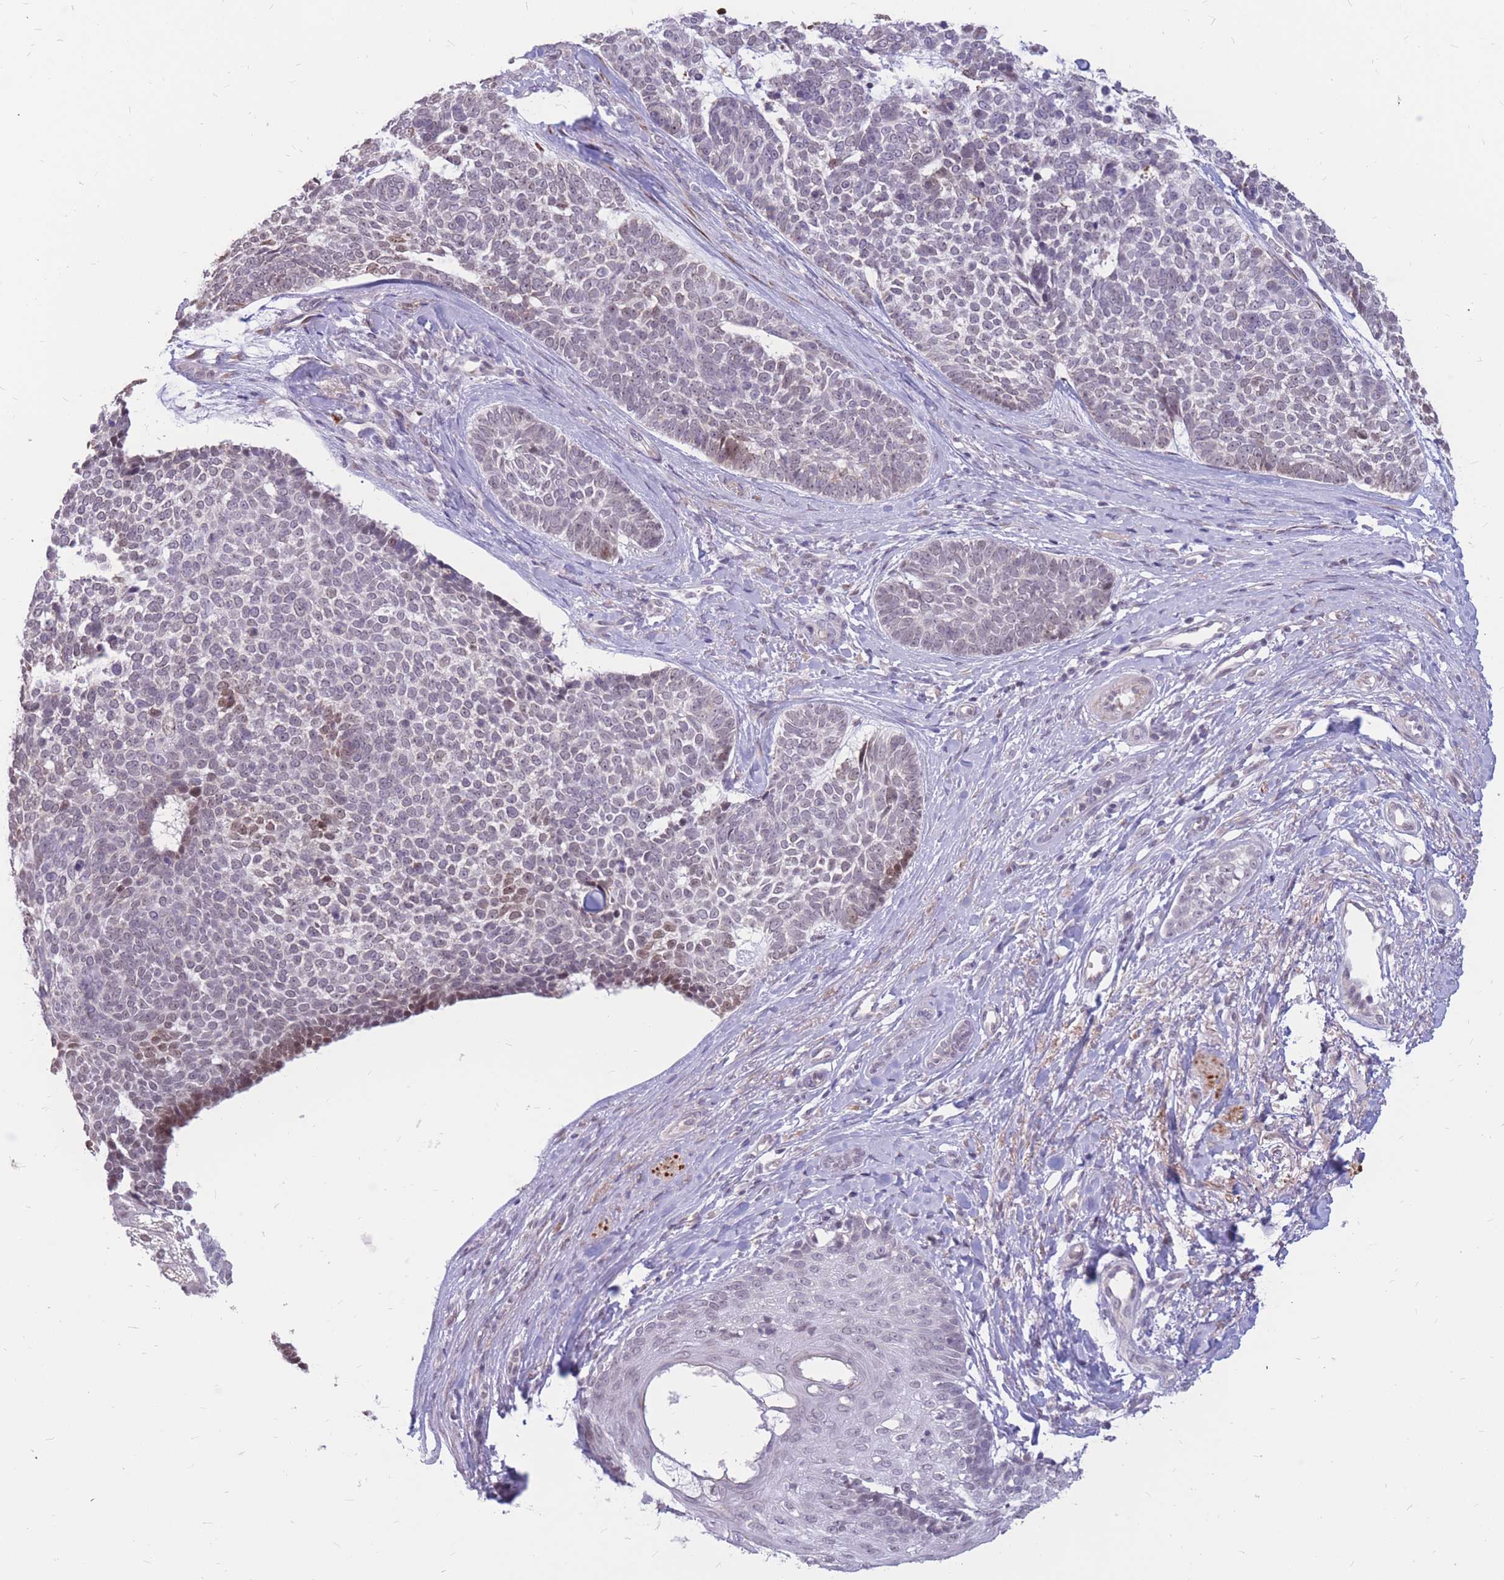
{"staining": {"intensity": "weak", "quantity": "<25%", "location": "nuclear"}, "tissue": "skin cancer", "cell_type": "Tumor cells", "image_type": "cancer", "snomed": [{"axis": "morphology", "description": "Basal cell carcinoma"}, {"axis": "topography", "description": "Skin"}], "caption": "An immunohistochemistry (IHC) micrograph of skin cancer is shown. There is no staining in tumor cells of skin cancer.", "gene": "ADD2", "patient": {"sex": "female", "age": 81}}